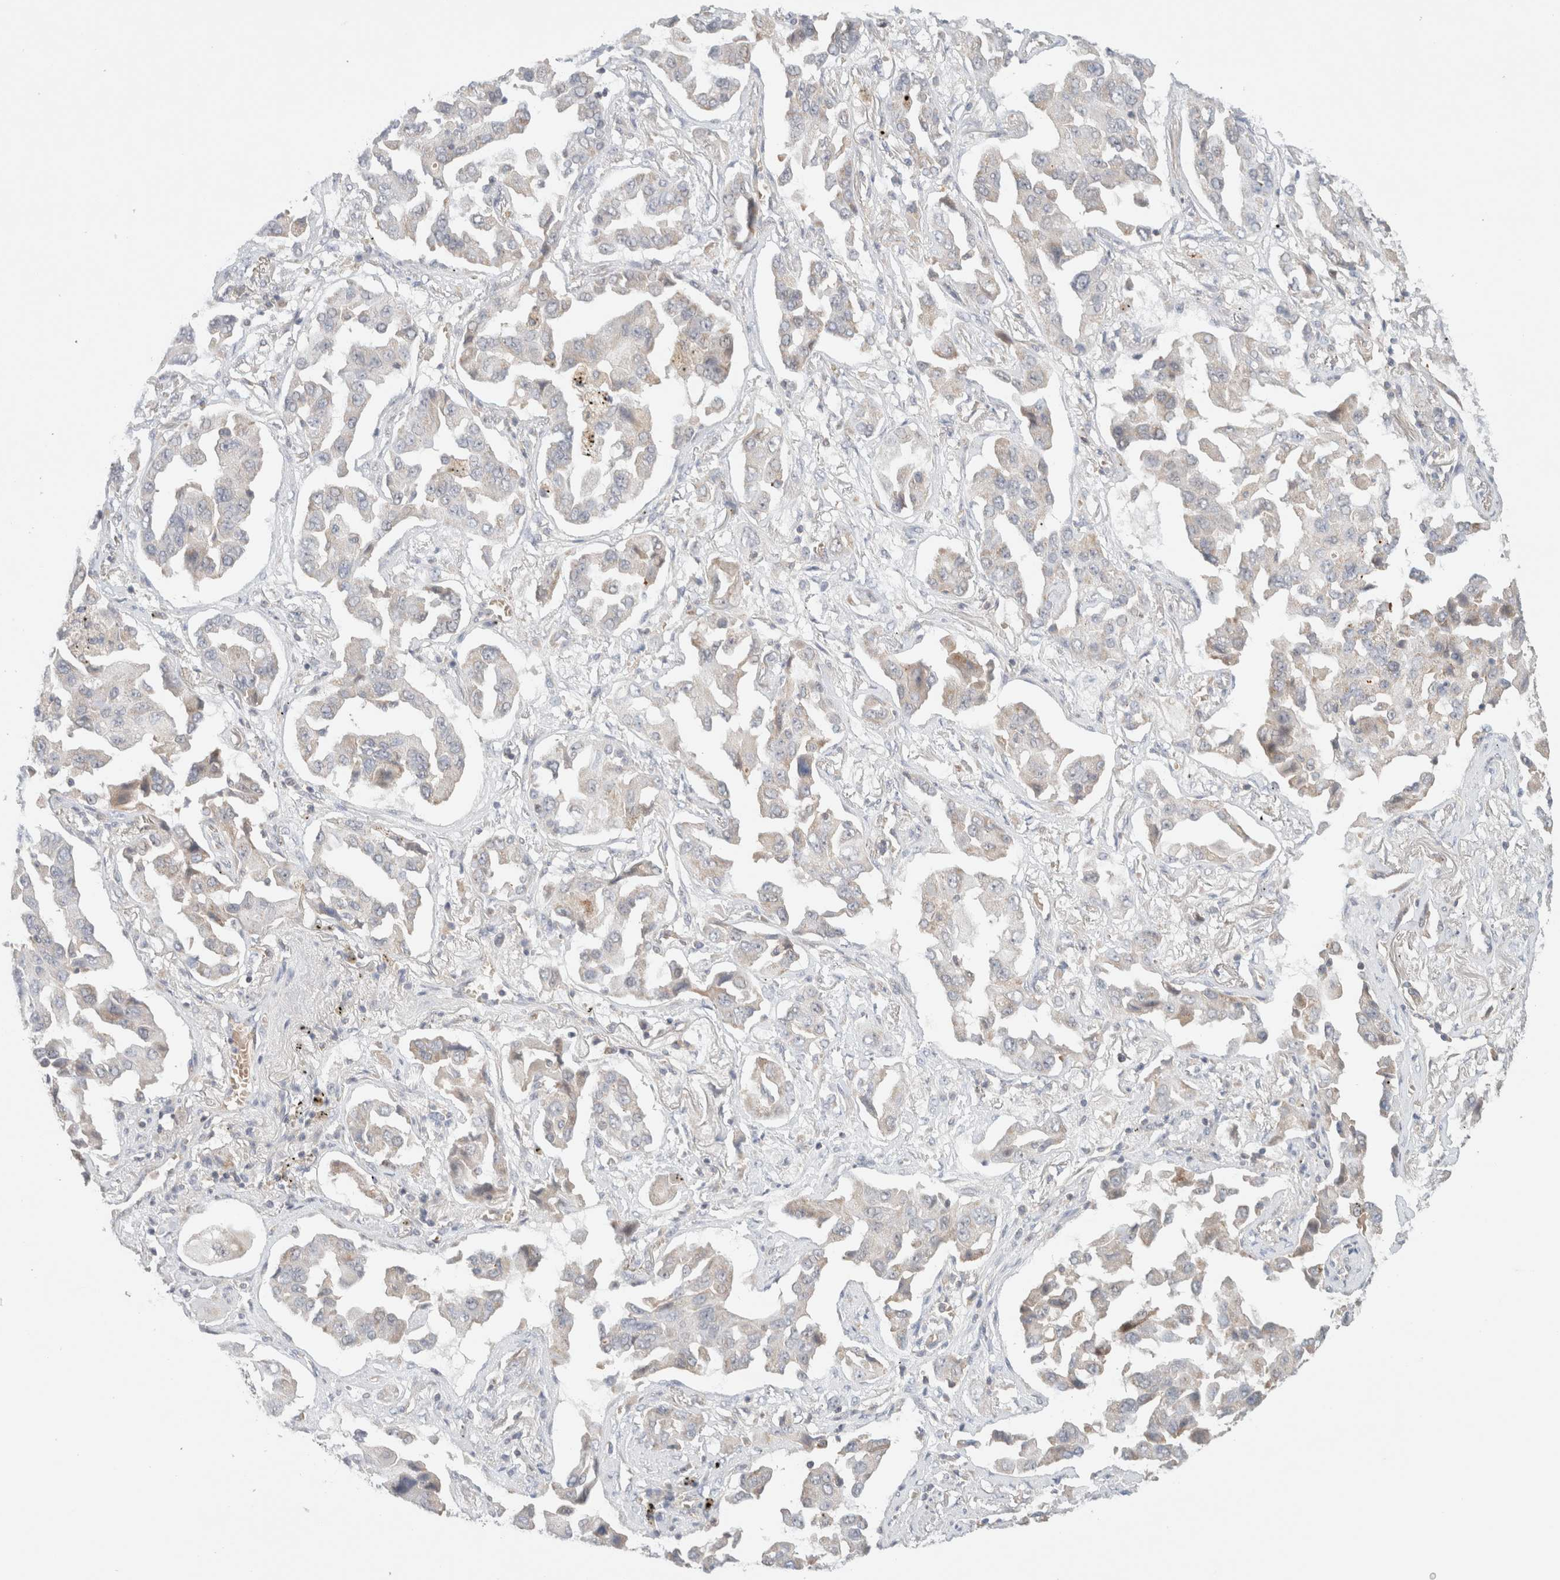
{"staining": {"intensity": "negative", "quantity": "none", "location": "none"}, "tissue": "lung cancer", "cell_type": "Tumor cells", "image_type": "cancer", "snomed": [{"axis": "morphology", "description": "Adenocarcinoma, NOS"}, {"axis": "topography", "description": "Lung"}], "caption": "There is no significant staining in tumor cells of lung cancer (adenocarcinoma).", "gene": "MRM3", "patient": {"sex": "female", "age": 65}}